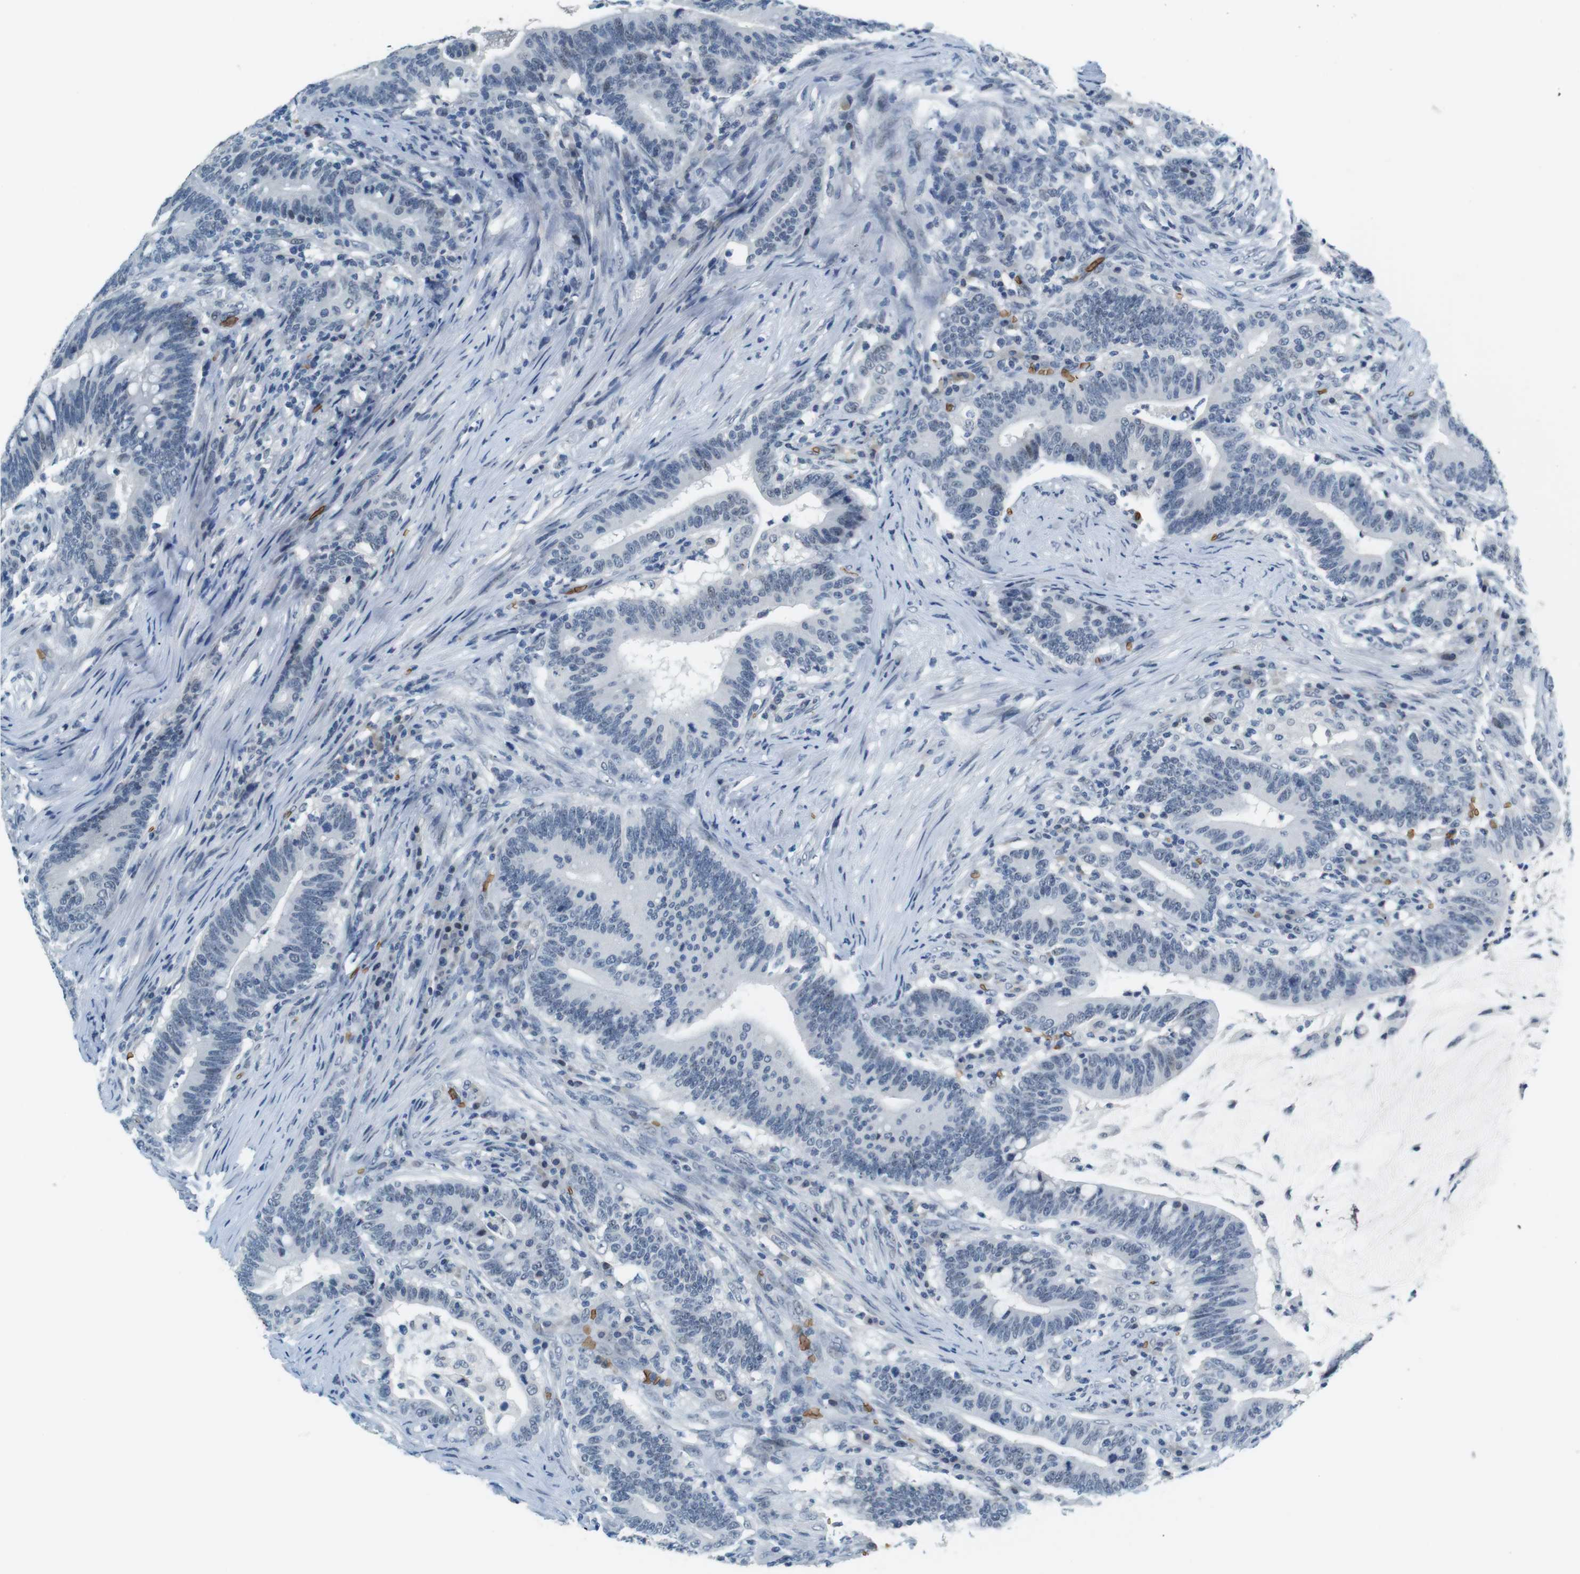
{"staining": {"intensity": "negative", "quantity": "none", "location": "none"}, "tissue": "colorectal cancer", "cell_type": "Tumor cells", "image_type": "cancer", "snomed": [{"axis": "morphology", "description": "Normal tissue, NOS"}, {"axis": "morphology", "description": "Adenocarcinoma, NOS"}, {"axis": "topography", "description": "Colon"}], "caption": "Human colorectal cancer stained for a protein using IHC shows no staining in tumor cells.", "gene": "SLC4A1", "patient": {"sex": "female", "age": 66}}